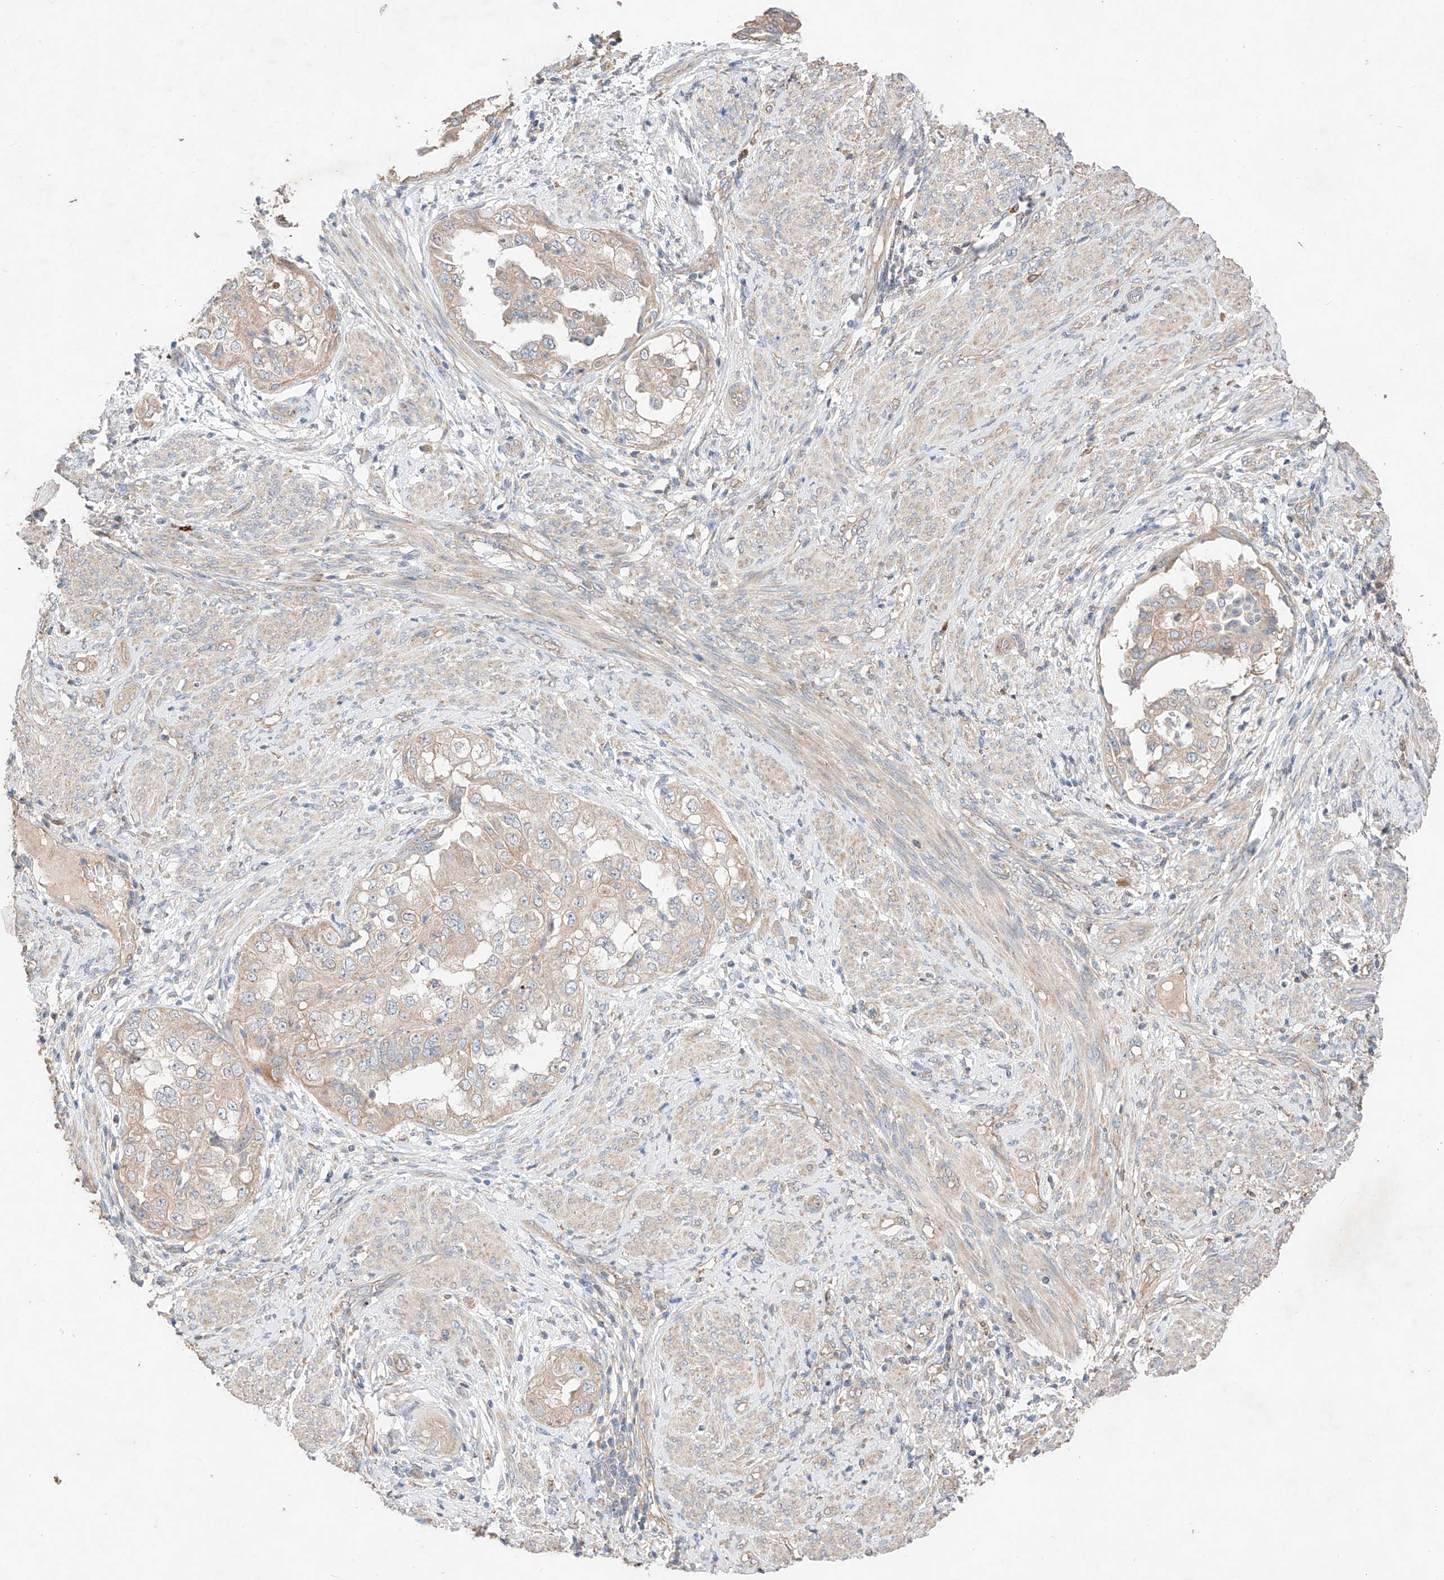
{"staining": {"intensity": "weak", "quantity": "25%-75%", "location": "cytoplasmic/membranous"}, "tissue": "endometrial cancer", "cell_type": "Tumor cells", "image_type": "cancer", "snomed": [{"axis": "morphology", "description": "Adenocarcinoma, NOS"}, {"axis": "topography", "description": "Endometrium"}], "caption": "IHC photomicrograph of neoplastic tissue: endometrial cancer stained using immunohistochemistry (IHC) displays low levels of weak protein expression localized specifically in the cytoplasmic/membranous of tumor cells, appearing as a cytoplasmic/membranous brown color.", "gene": "C6orf62", "patient": {"sex": "female", "age": 85}}